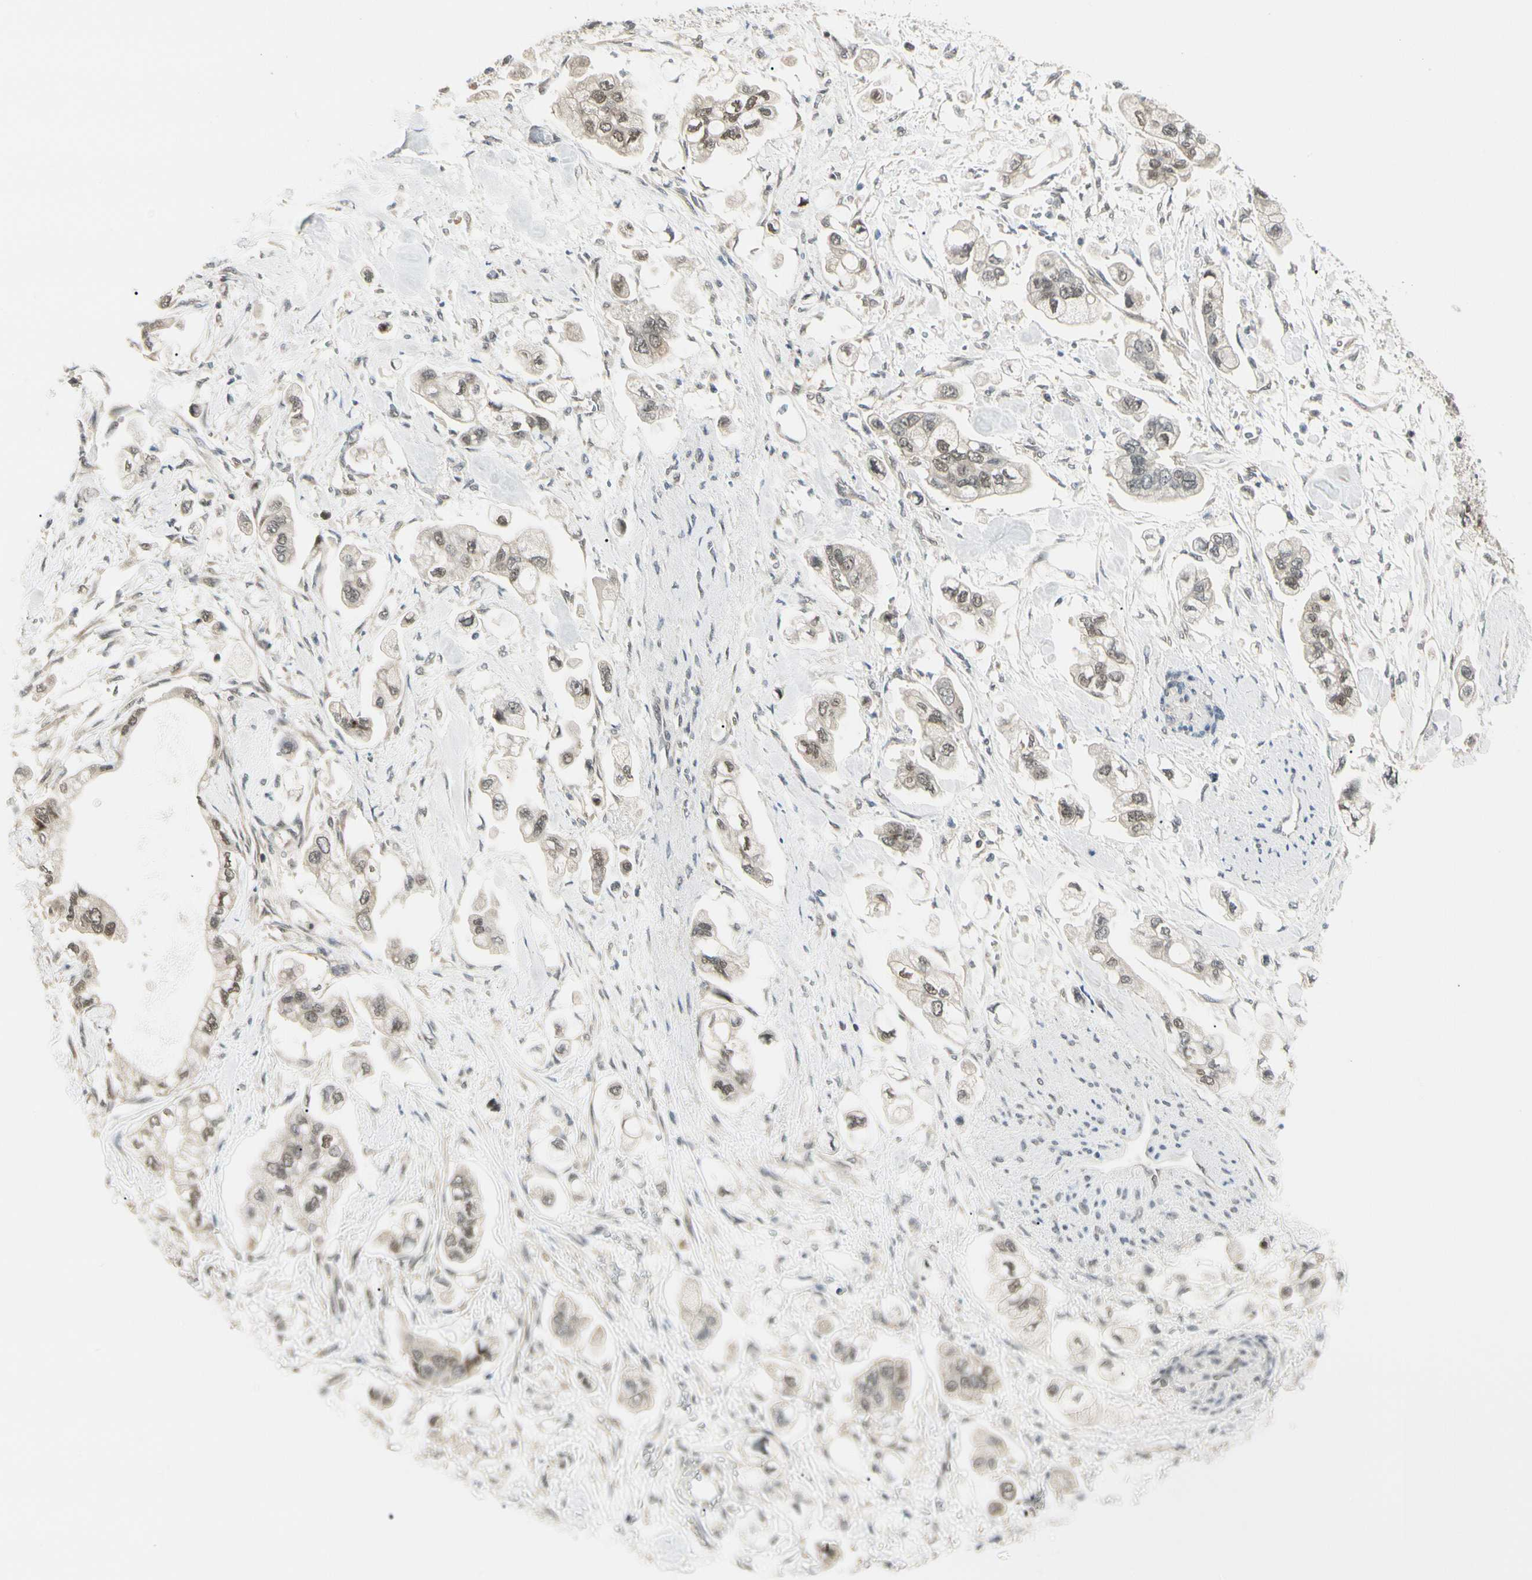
{"staining": {"intensity": "weak", "quantity": "25%-75%", "location": "cytoplasmic/membranous,nuclear"}, "tissue": "stomach cancer", "cell_type": "Tumor cells", "image_type": "cancer", "snomed": [{"axis": "morphology", "description": "Adenocarcinoma, NOS"}, {"axis": "topography", "description": "Stomach"}], "caption": "Immunohistochemistry staining of stomach cancer, which displays low levels of weak cytoplasmic/membranous and nuclear expression in approximately 25%-75% of tumor cells indicating weak cytoplasmic/membranous and nuclear protein staining. The staining was performed using DAB (3,3'-diaminobenzidine) (brown) for protein detection and nuclei were counterstained in hematoxylin (blue).", "gene": "ZSCAN12", "patient": {"sex": "male", "age": 62}}